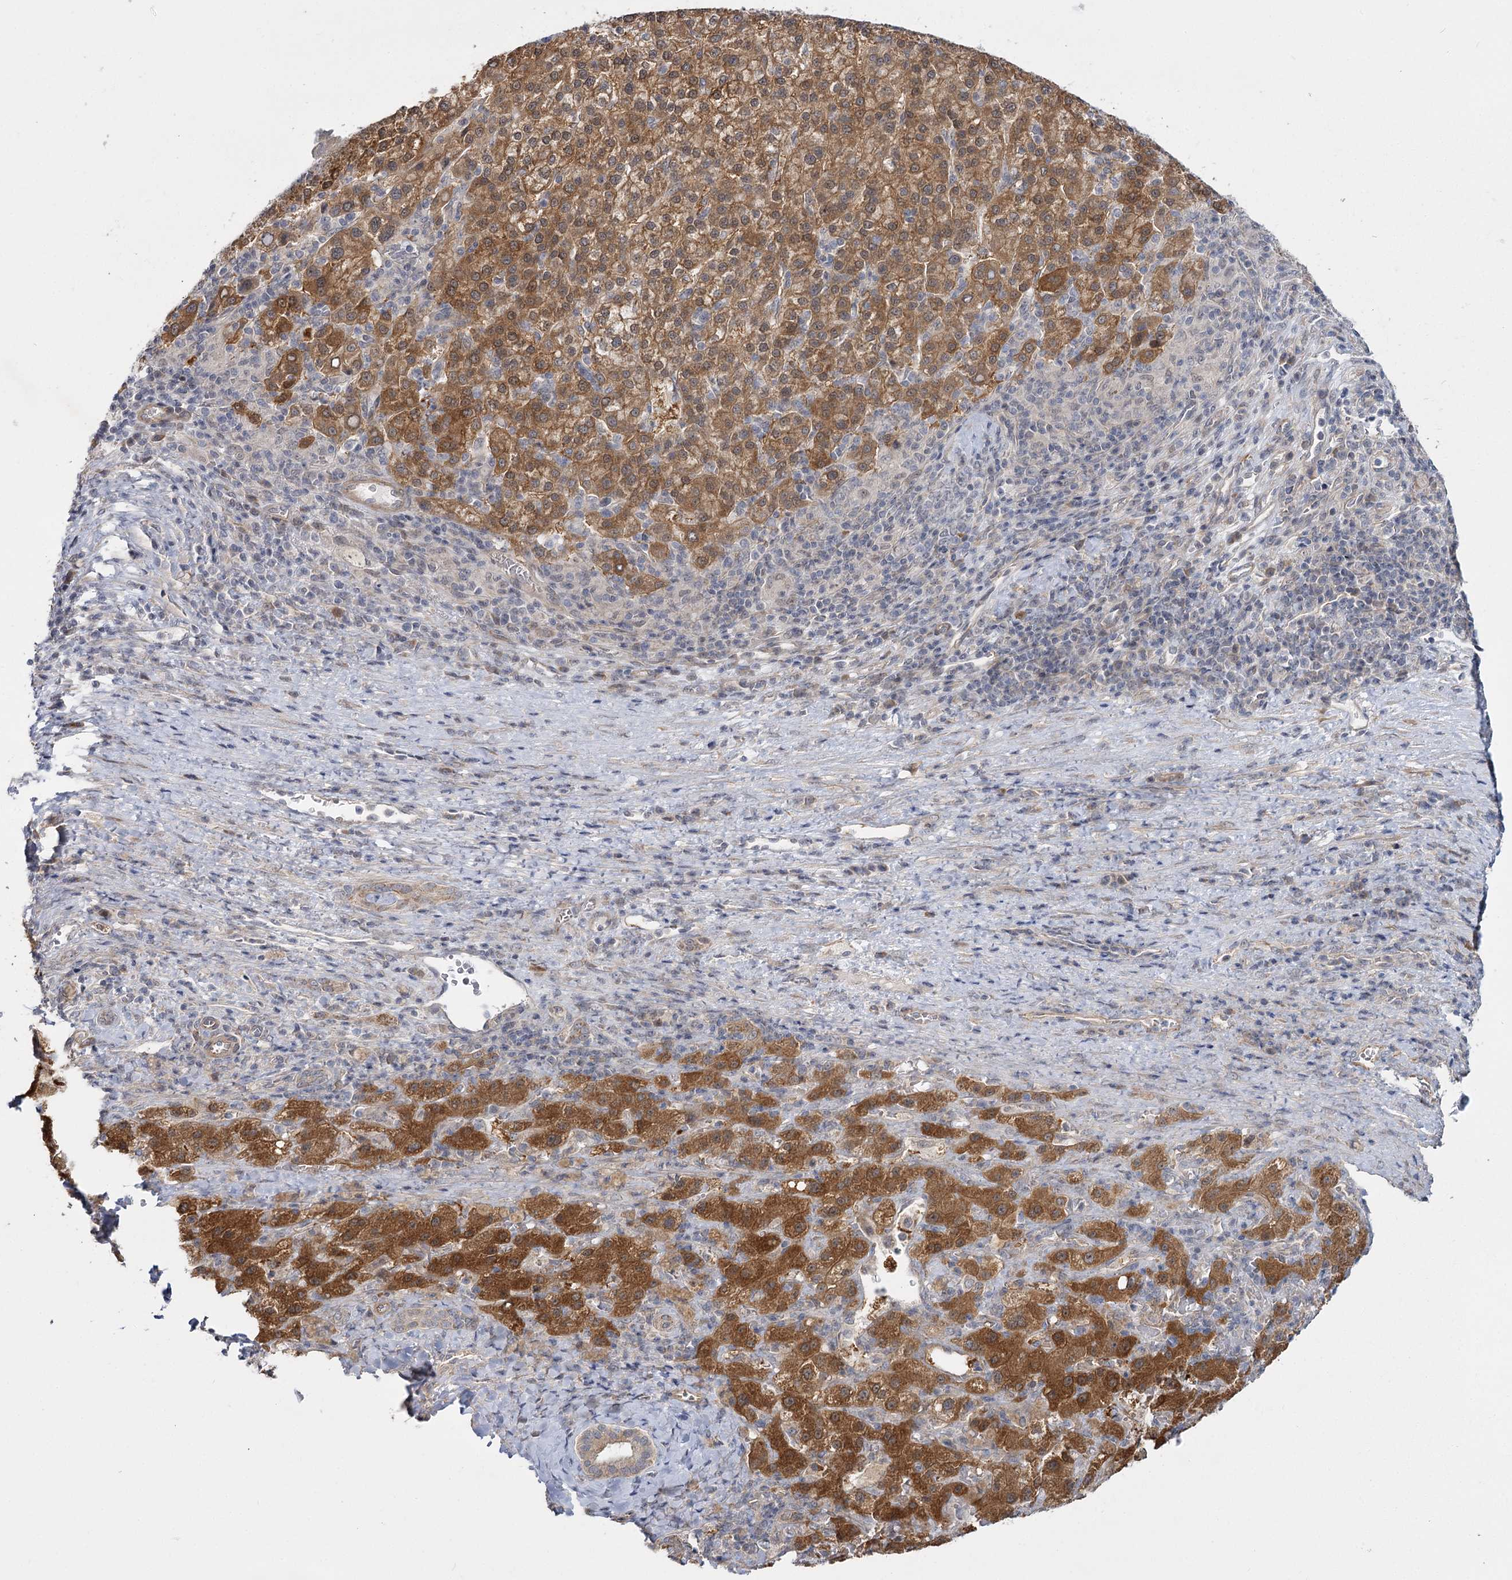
{"staining": {"intensity": "moderate", "quantity": ">75%", "location": "cytoplasmic/membranous"}, "tissue": "liver cancer", "cell_type": "Tumor cells", "image_type": "cancer", "snomed": [{"axis": "morphology", "description": "Carcinoma, Hepatocellular, NOS"}, {"axis": "topography", "description": "Liver"}], "caption": "Moderate cytoplasmic/membranous expression is present in about >75% of tumor cells in liver hepatocellular carcinoma. (IHC, brightfield microscopy, high magnification).", "gene": "TBC1D9B", "patient": {"sex": "female", "age": 58}}